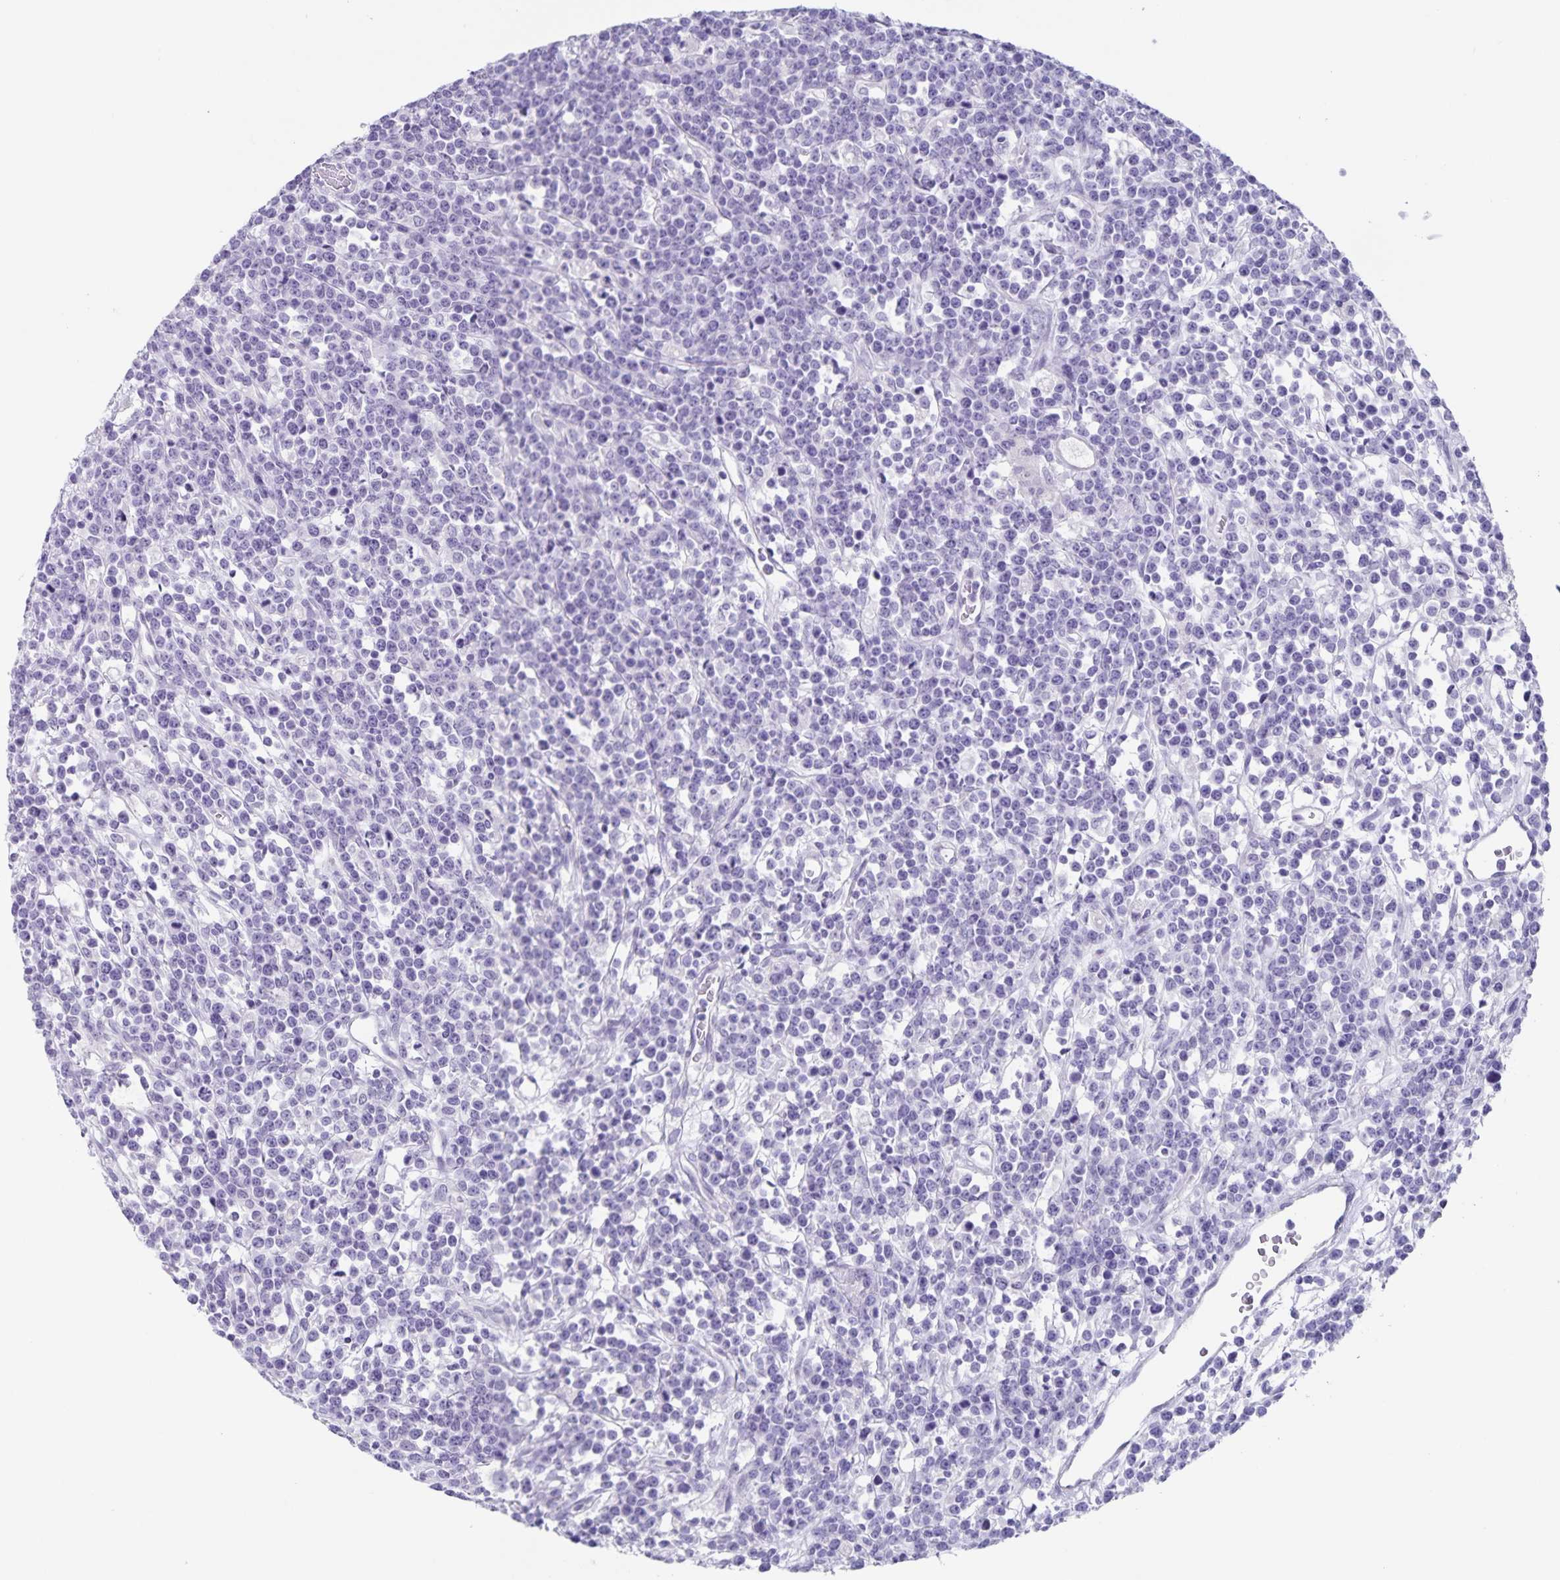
{"staining": {"intensity": "negative", "quantity": "none", "location": "none"}, "tissue": "lymphoma", "cell_type": "Tumor cells", "image_type": "cancer", "snomed": [{"axis": "morphology", "description": "Malignant lymphoma, non-Hodgkin's type, High grade"}, {"axis": "topography", "description": "Ovary"}], "caption": "The photomicrograph shows no staining of tumor cells in malignant lymphoma, non-Hodgkin's type (high-grade). Brightfield microscopy of IHC stained with DAB (3,3'-diaminobenzidine) (brown) and hematoxylin (blue), captured at high magnification.", "gene": "C11orf42", "patient": {"sex": "female", "age": 56}}